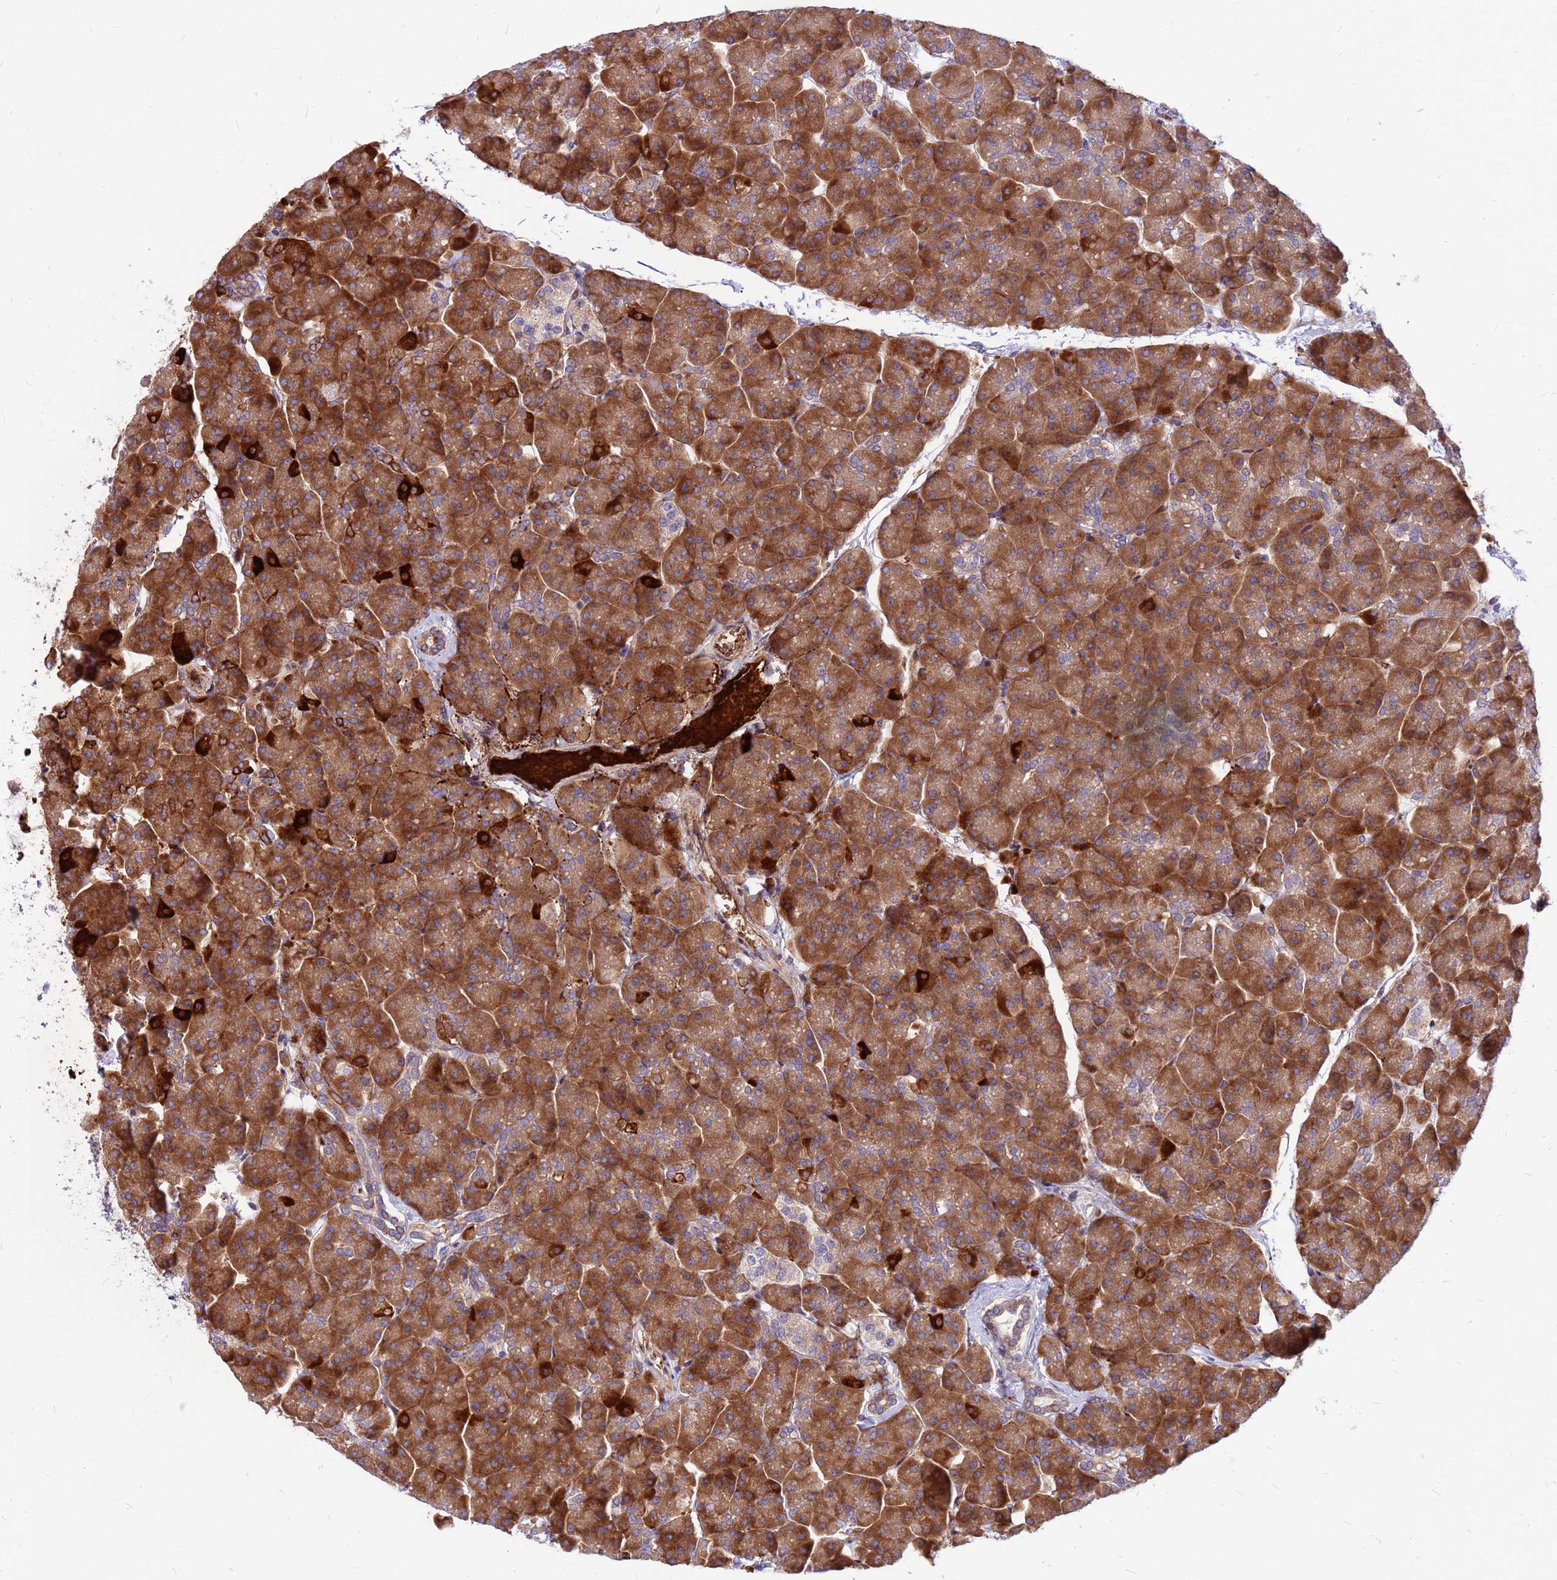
{"staining": {"intensity": "strong", "quantity": "25%-75%", "location": "cytoplasmic/membranous"}, "tissue": "pancreas", "cell_type": "Exocrine glandular cells", "image_type": "normal", "snomed": [{"axis": "morphology", "description": "Normal tissue, NOS"}, {"axis": "topography", "description": "Pancreas"}, {"axis": "topography", "description": "Peripheral nerve tissue"}], "caption": "The histopathology image demonstrates staining of benign pancreas, revealing strong cytoplasmic/membranous protein positivity (brown color) within exocrine glandular cells.", "gene": "ZNF669", "patient": {"sex": "male", "age": 54}}